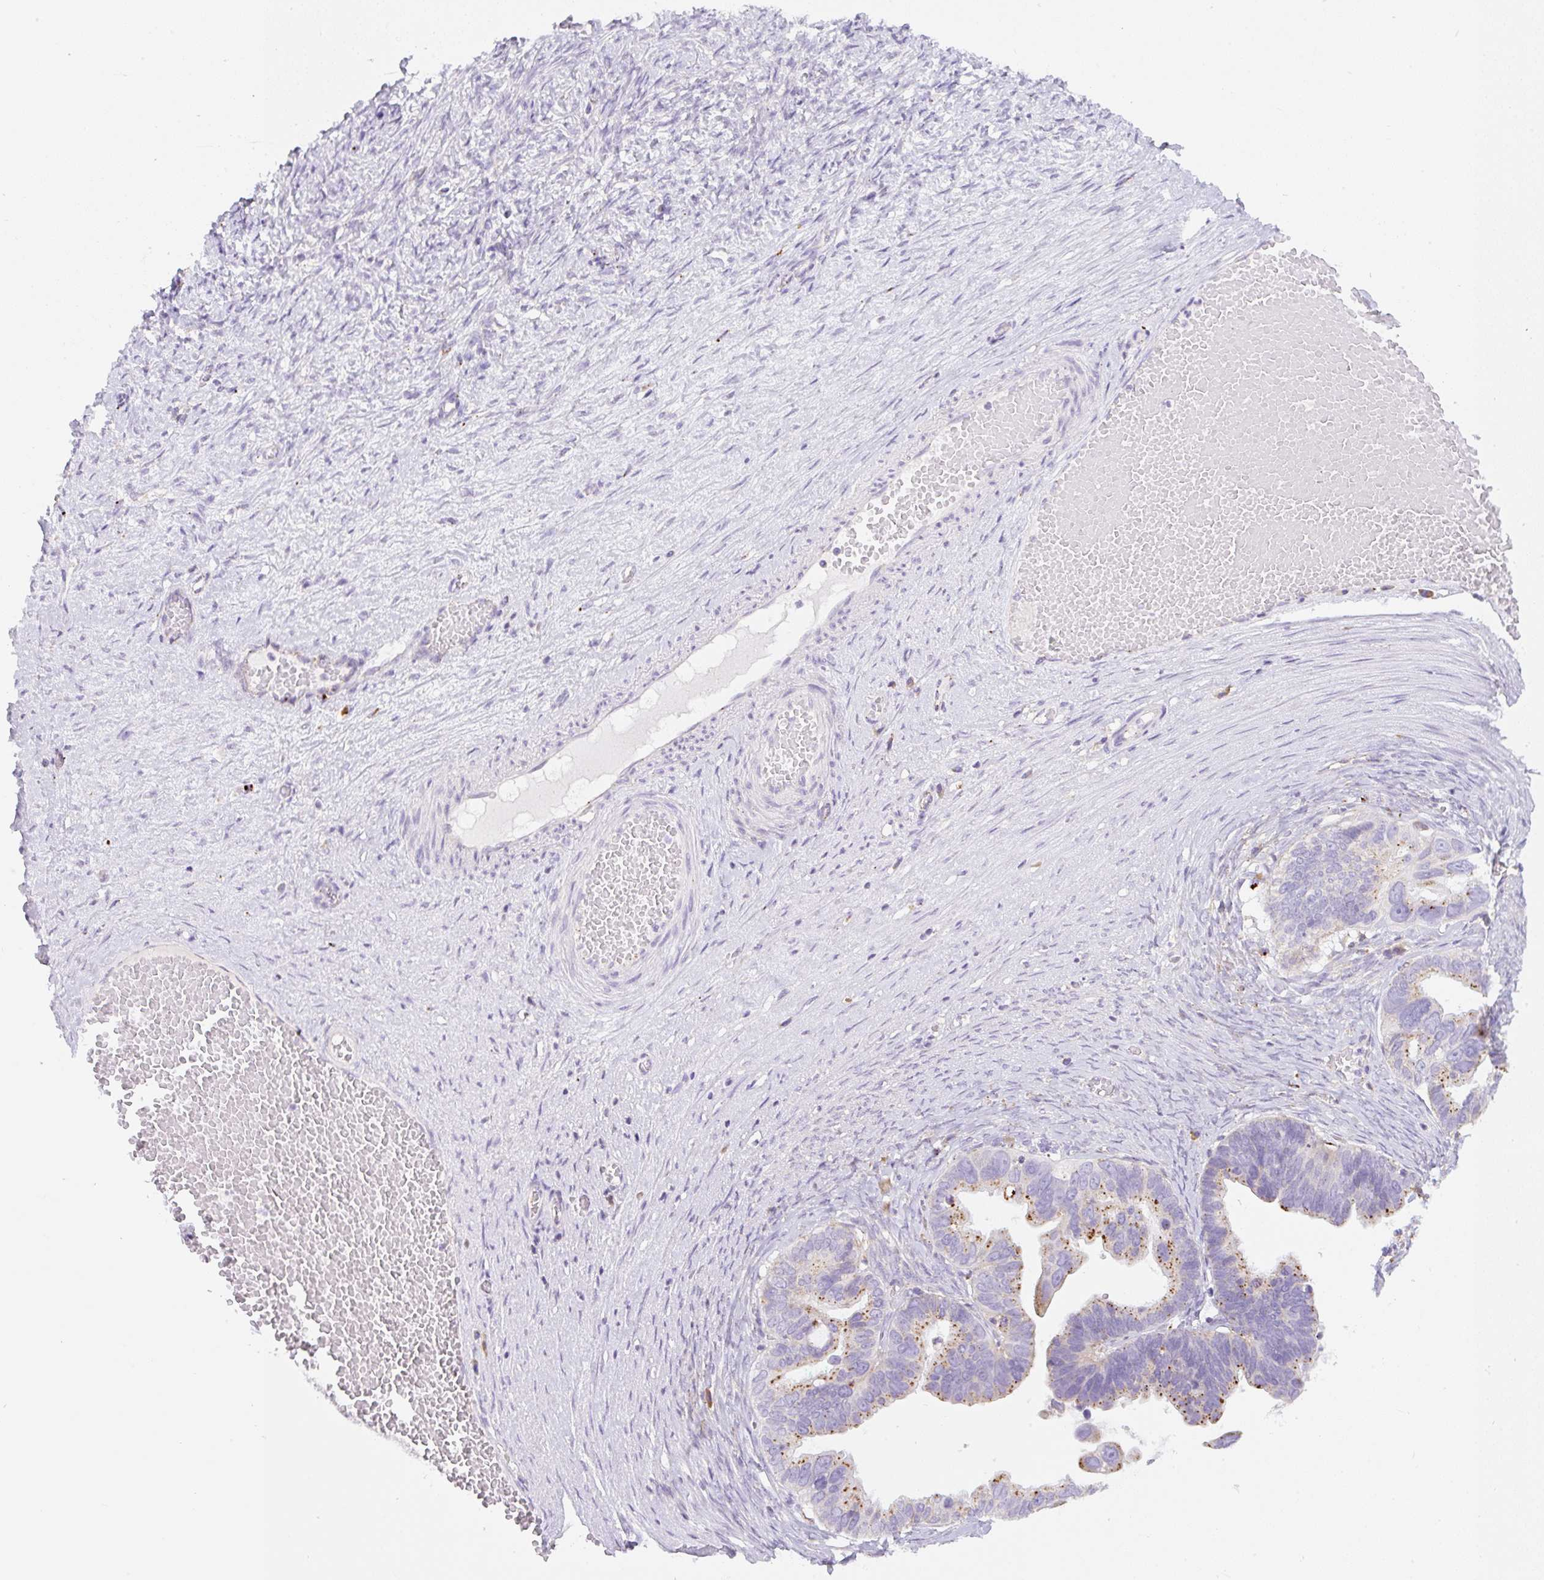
{"staining": {"intensity": "moderate", "quantity": "25%-75%", "location": "cytoplasmic/membranous"}, "tissue": "ovarian cancer", "cell_type": "Tumor cells", "image_type": "cancer", "snomed": [{"axis": "morphology", "description": "Cystadenocarcinoma, serous, NOS"}, {"axis": "topography", "description": "Ovary"}], "caption": "A micrograph of ovarian cancer (serous cystadenocarcinoma) stained for a protein shows moderate cytoplasmic/membranous brown staining in tumor cells.", "gene": "CLEC3A", "patient": {"sex": "female", "age": 56}}